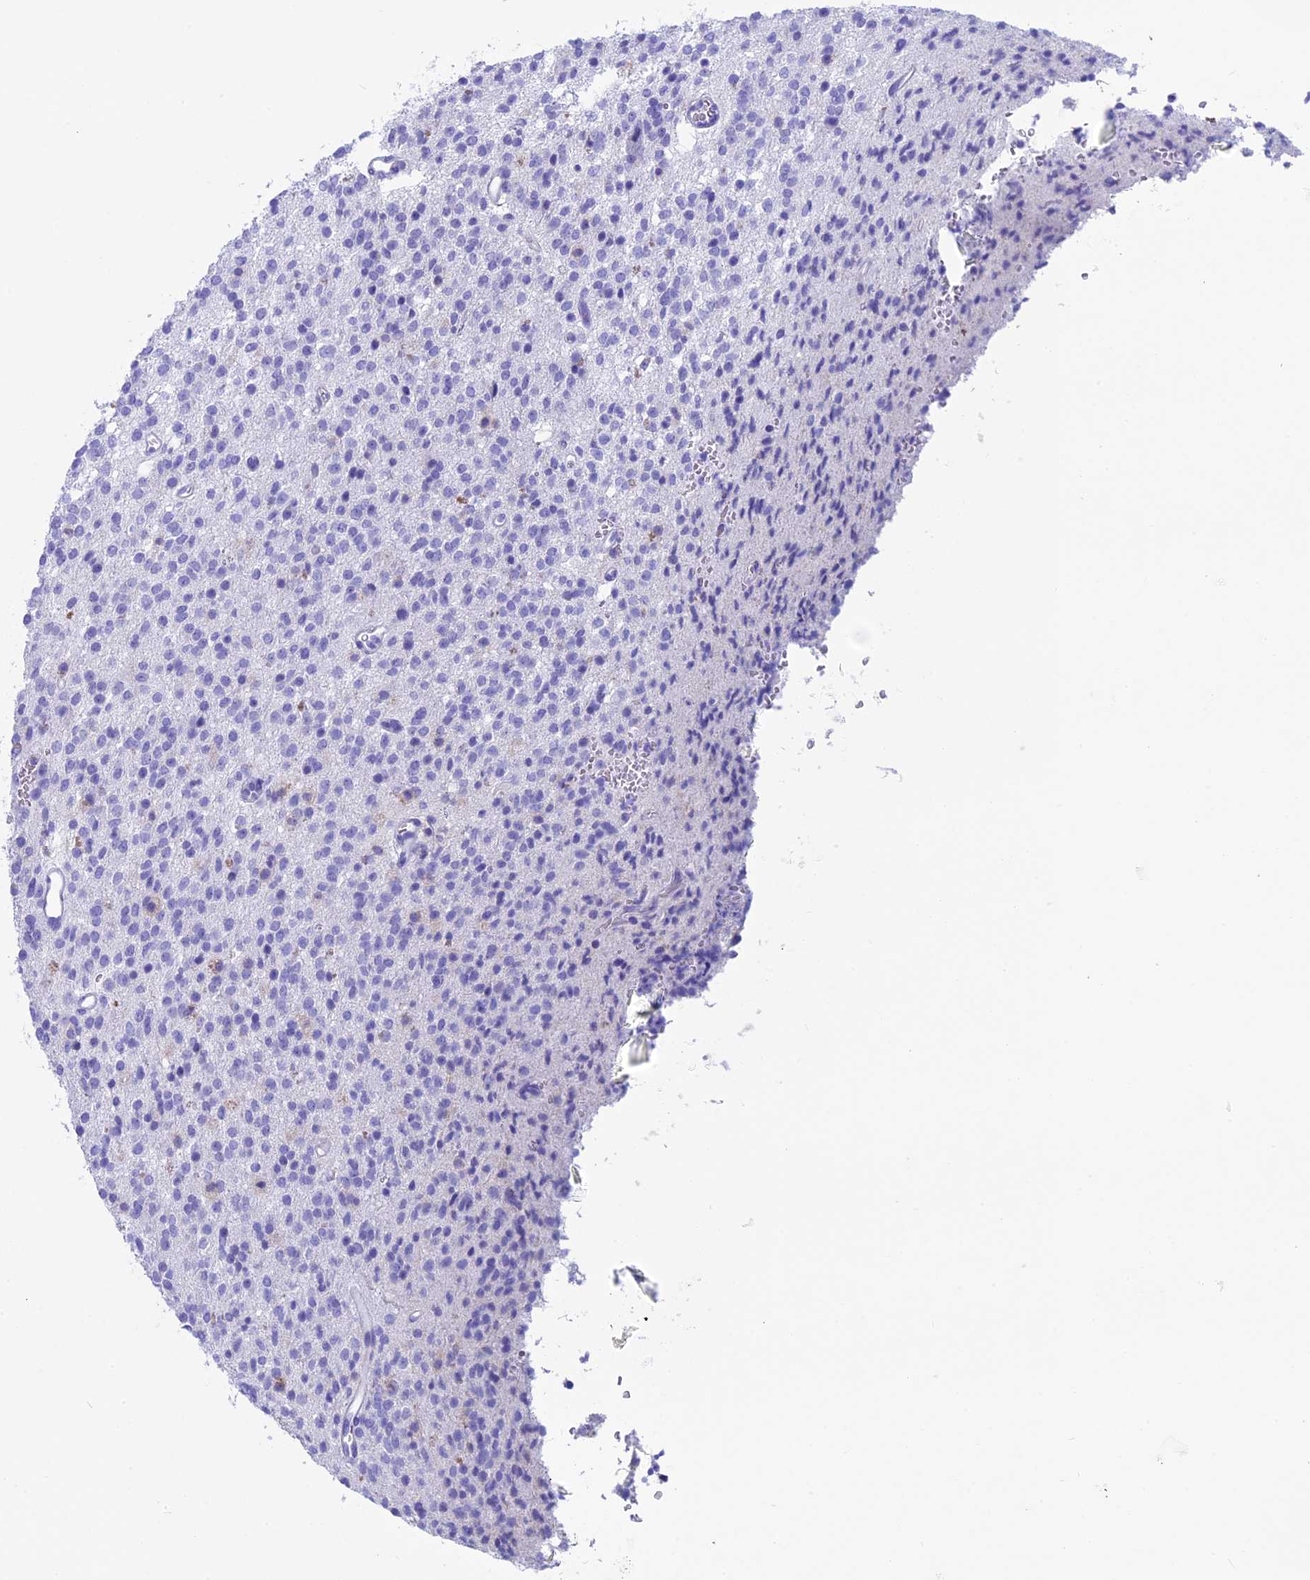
{"staining": {"intensity": "negative", "quantity": "none", "location": "none"}, "tissue": "glioma", "cell_type": "Tumor cells", "image_type": "cancer", "snomed": [{"axis": "morphology", "description": "Glioma, malignant, High grade"}, {"axis": "topography", "description": "Brain"}], "caption": "Protein analysis of malignant high-grade glioma exhibits no significant expression in tumor cells. (Immunohistochemistry (ihc), brightfield microscopy, high magnification).", "gene": "IGSF6", "patient": {"sex": "male", "age": 34}}